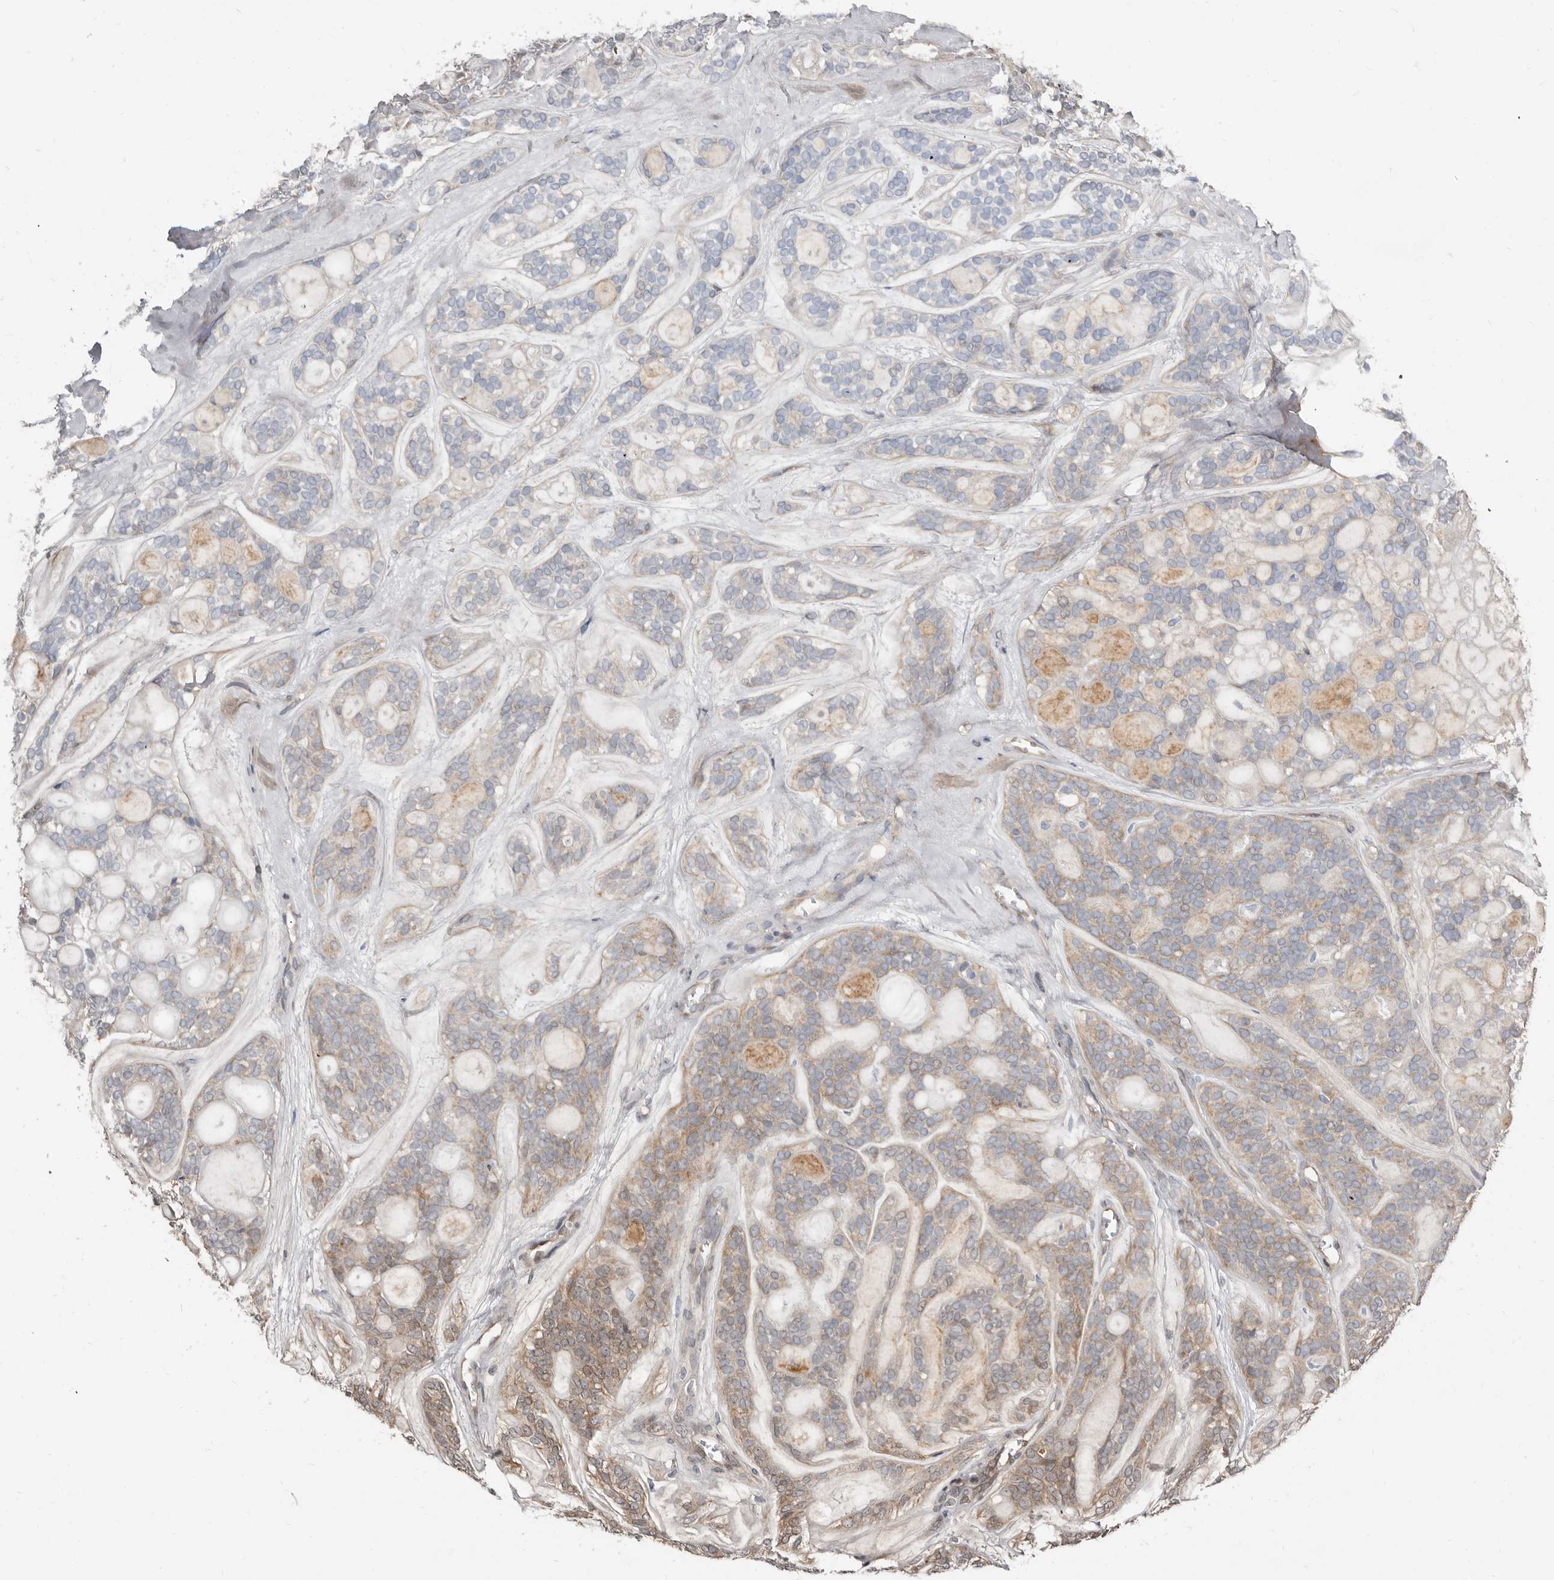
{"staining": {"intensity": "weak", "quantity": "25%-75%", "location": "cytoplasmic/membranous,nuclear"}, "tissue": "head and neck cancer", "cell_type": "Tumor cells", "image_type": "cancer", "snomed": [{"axis": "morphology", "description": "Adenocarcinoma, NOS"}, {"axis": "topography", "description": "Head-Neck"}], "caption": "There is low levels of weak cytoplasmic/membranous and nuclear positivity in tumor cells of adenocarcinoma (head and neck), as demonstrated by immunohistochemical staining (brown color).", "gene": "SBDS", "patient": {"sex": "male", "age": 66}}